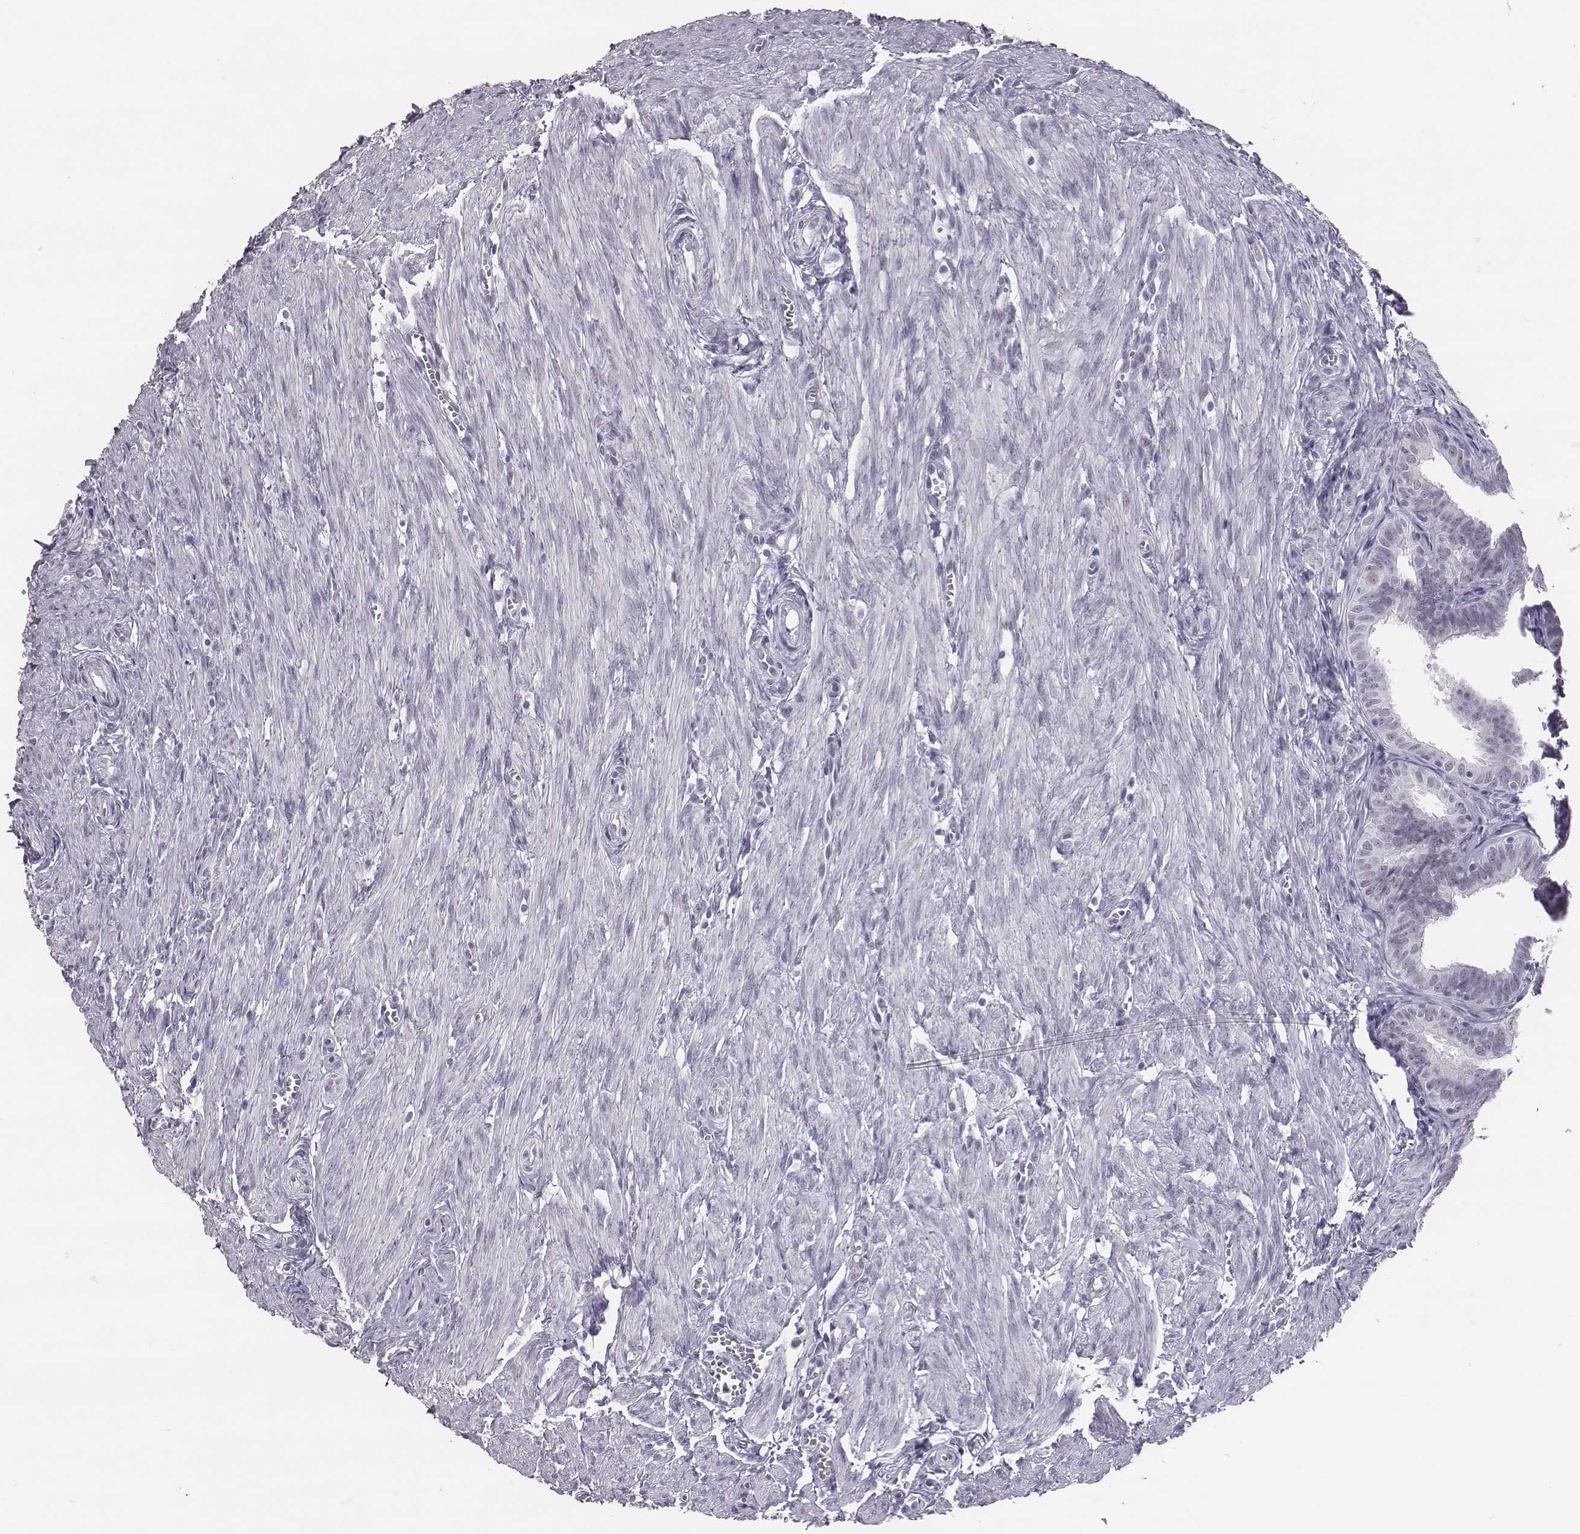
{"staining": {"intensity": "weak", "quantity": "<25%", "location": "nuclear"}, "tissue": "fallopian tube", "cell_type": "Glandular cells", "image_type": "normal", "snomed": [{"axis": "morphology", "description": "Normal tissue, NOS"}, {"axis": "topography", "description": "Fallopian tube"}], "caption": "High power microscopy micrograph of an IHC photomicrograph of benign fallopian tube, revealing no significant positivity in glandular cells.", "gene": "ACOD1", "patient": {"sex": "female", "age": 25}}